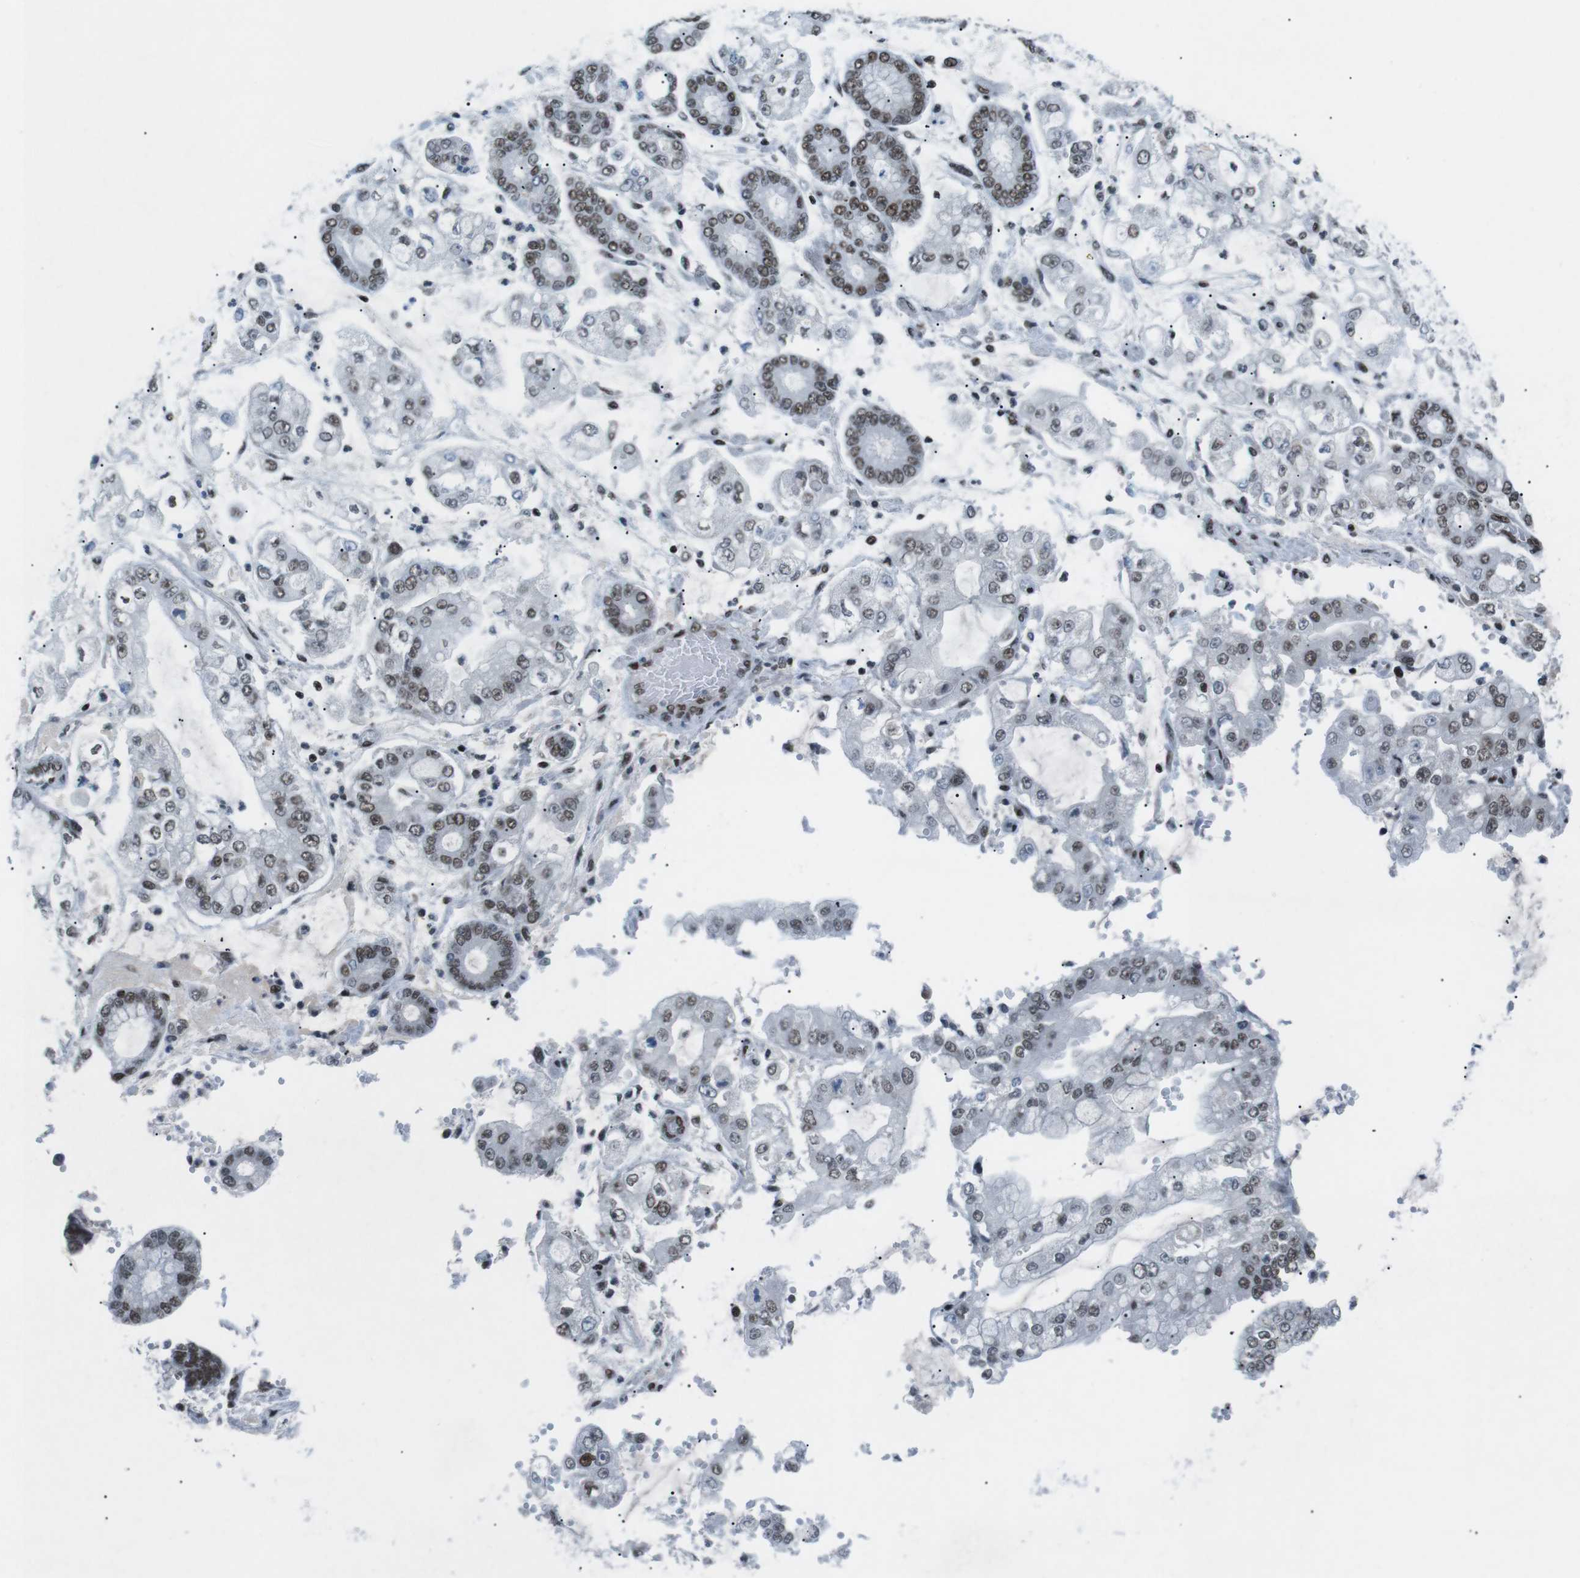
{"staining": {"intensity": "moderate", "quantity": "25%-75%", "location": "nuclear"}, "tissue": "stomach cancer", "cell_type": "Tumor cells", "image_type": "cancer", "snomed": [{"axis": "morphology", "description": "Adenocarcinoma, NOS"}, {"axis": "topography", "description": "Stomach"}], "caption": "About 25%-75% of tumor cells in human adenocarcinoma (stomach) demonstrate moderate nuclear protein staining as visualized by brown immunohistochemical staining.", "gene": "TAF1", "patient": {"sex": "male", "age": 76}}